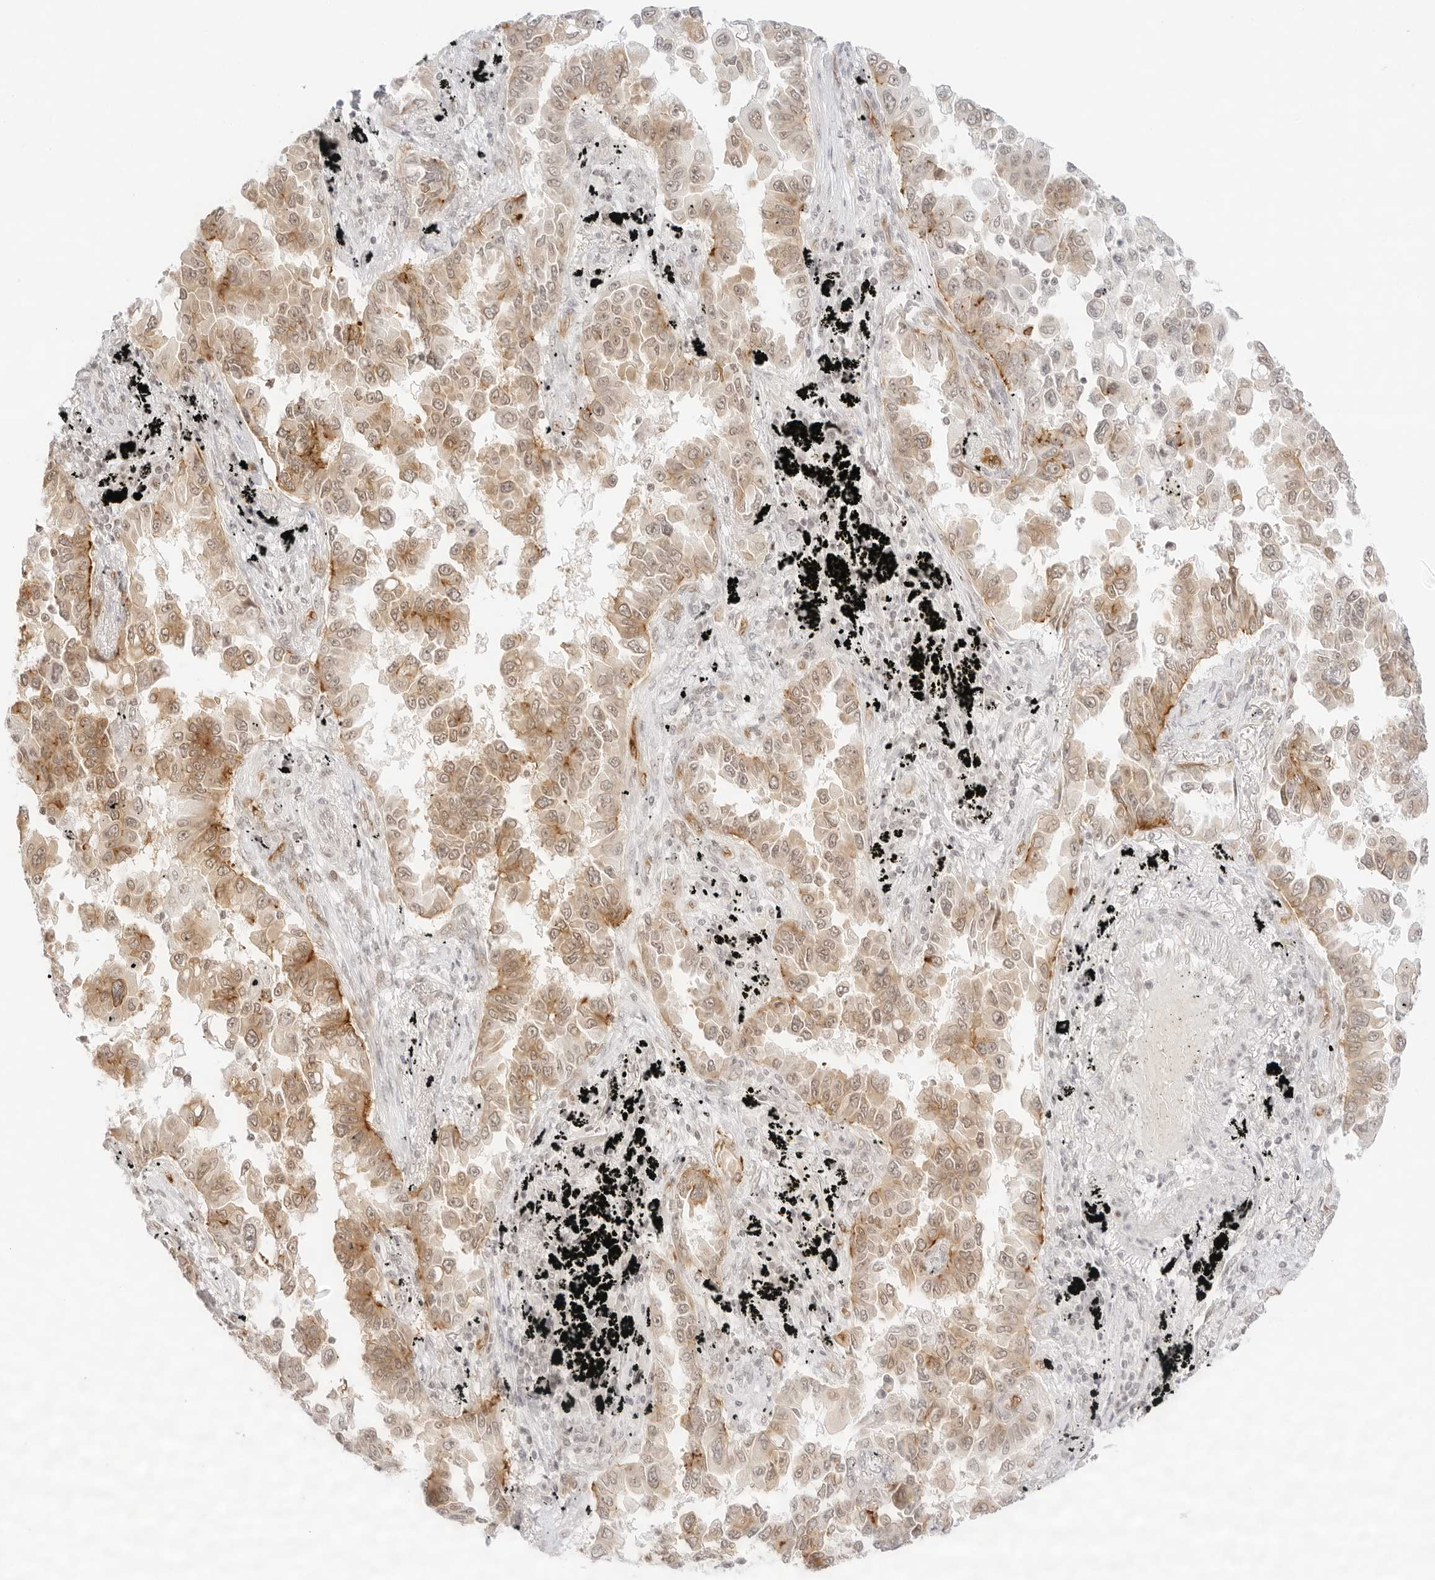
{"staining": {"intensity": "moderate", "quantity": ">75%", "location": "cytoplasmic/membranous,nuclear"}, "tissue": "lung cancer", "cell_type": "Tumor cells", "image_type": "cancer", "snomed": [{"axis": "morphology", "description": "Adenocarcinoma, NOS"}, {"axis": "topography", "description": "Lung"}], "caption": "DAB immunohistochemical staining of lung cancer shows moderate cytoplasmic/membranous and nuclear protein expression in approximately >75% of tumor cells.", "gene": "GNAS", "patient": {"sex": "female", "age": 67}}